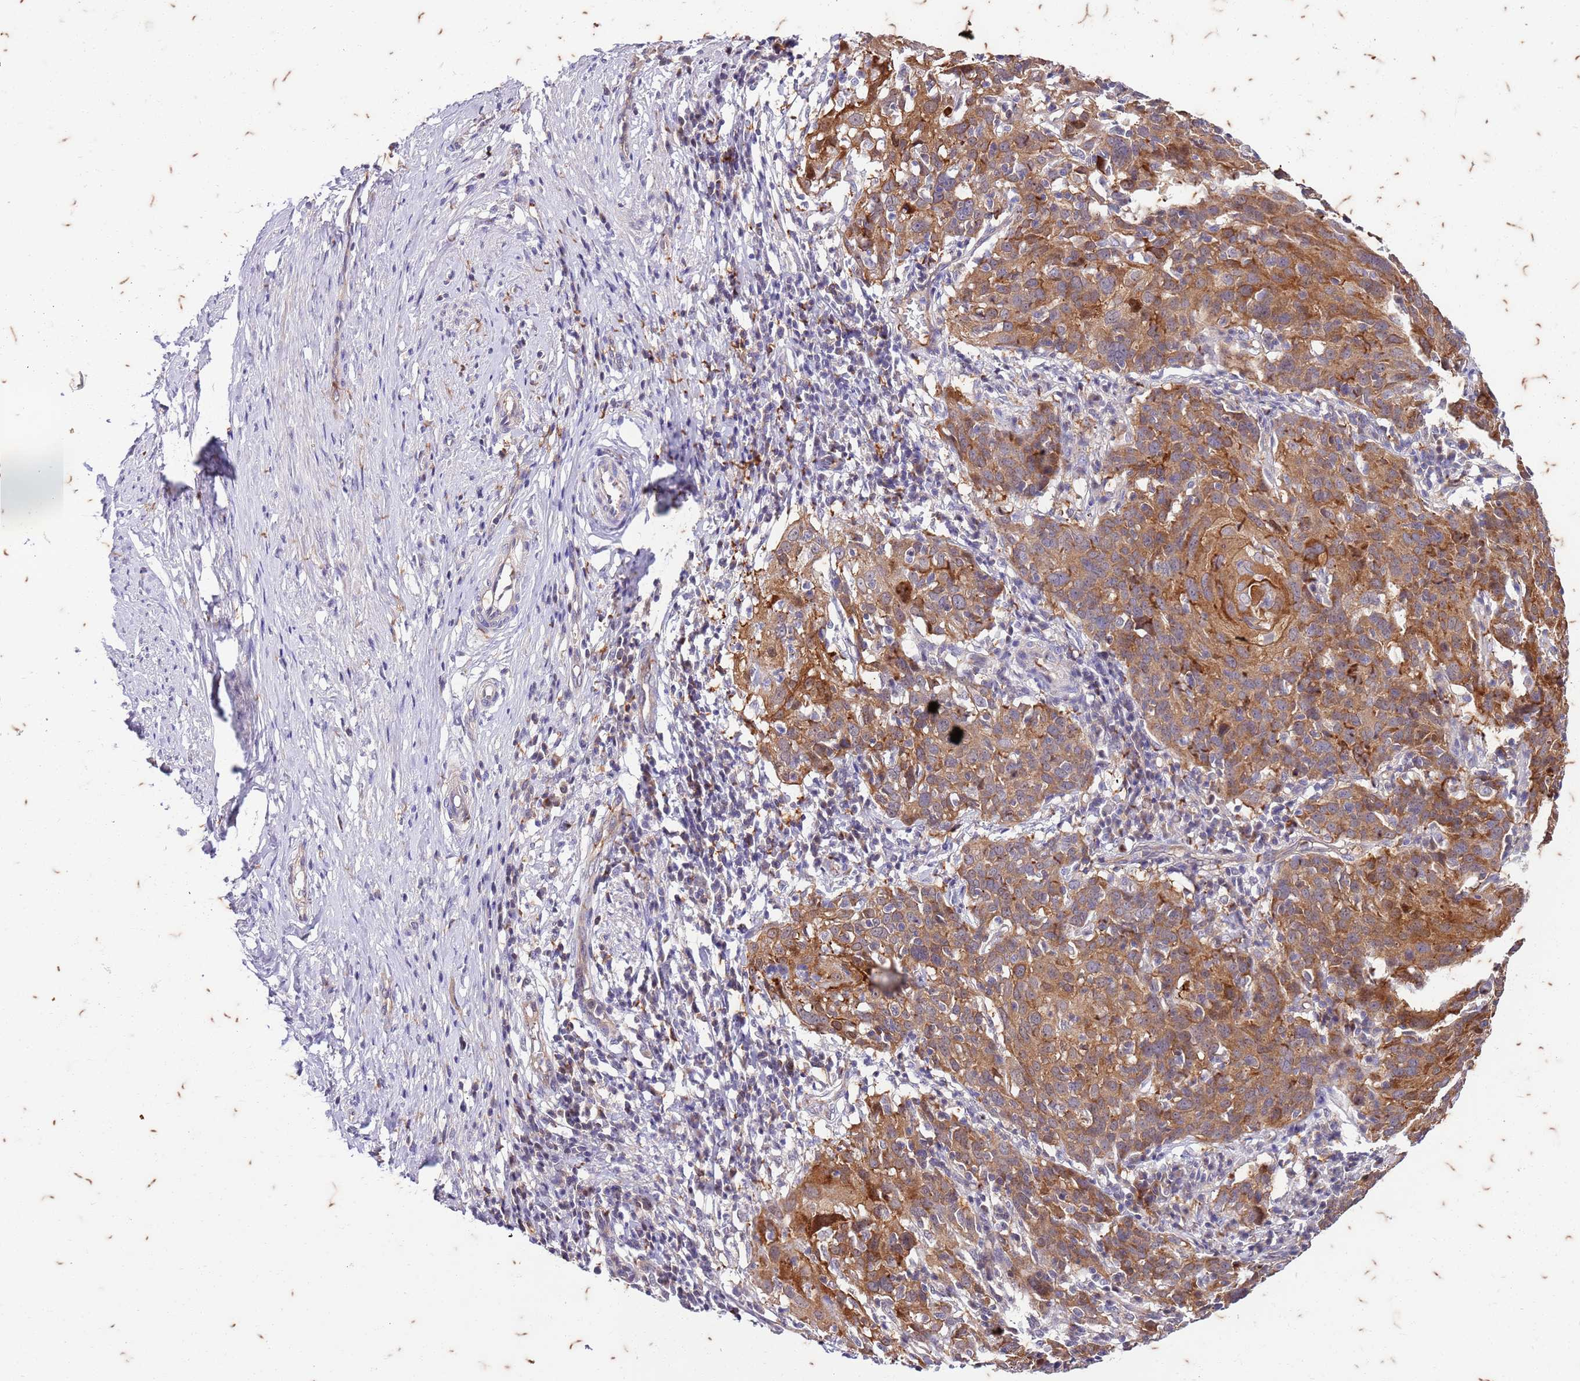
{"staining": {"intensity": "moderate", "quantity": ">75%", "location": "cytoplasmic/membranous,nuclear"}, "tissue": "cervical cancer", "cell_type": "Tumor cells", "image_type": "cancer", "snomed": [{"axis": "morphology", "description": "Squamous cell carcinoma, NOS"}, {"axis": "topography", "description": "Cervix"}], "caption": "Immunohistochemical staining of squamous cell carcinoma (cervical) displays medium levels of moderate cytoplasmic/membranous and nuclear expression in about >75% of tumor cells.", "gene": "RAPGEF3", "patient": {"sex": "female", "age": 50}}